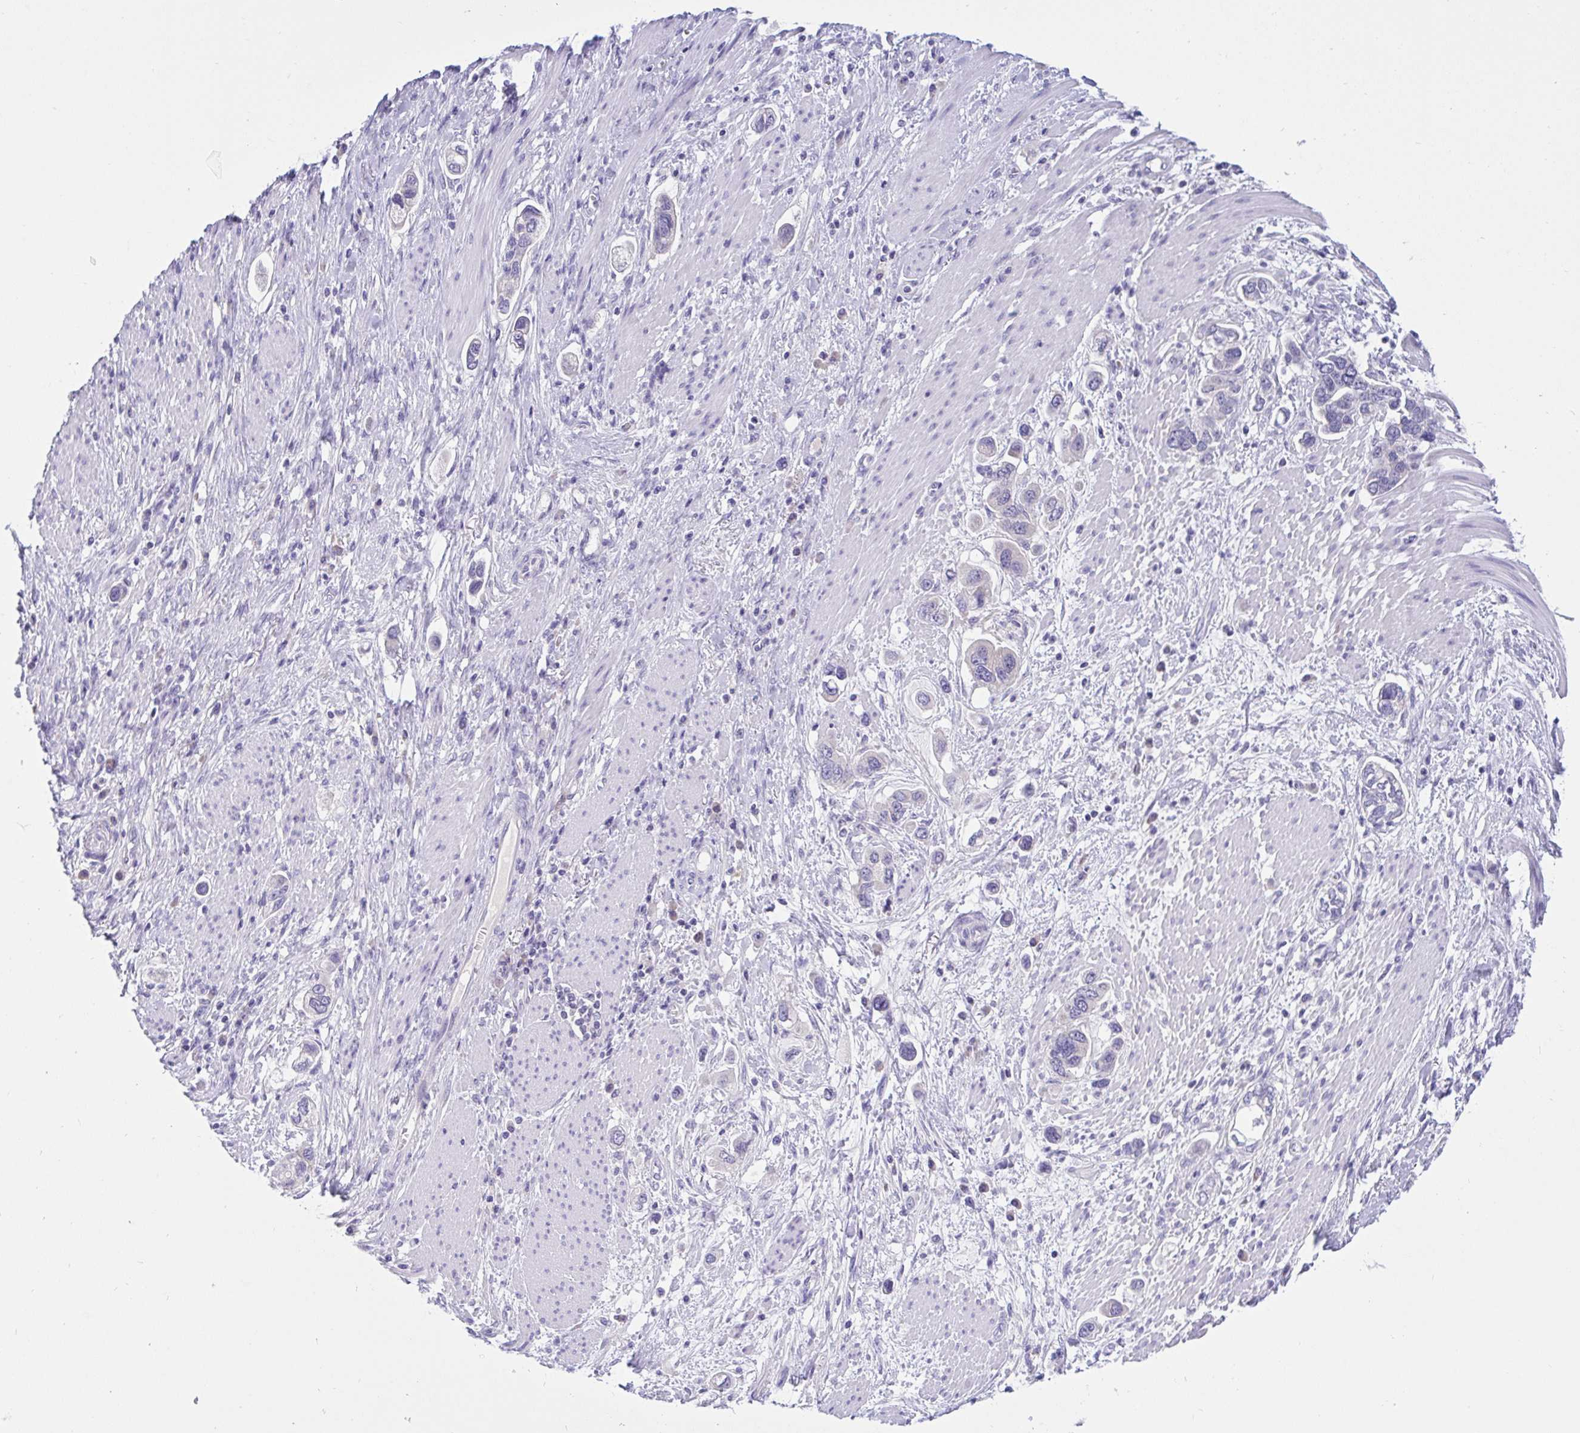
{"staining": {"intensity": "negative", "quantity": "none", "location": "none"}, "tissue": "stomach cancer", "cell_type": "Tumor cells", "image_type": "cancer", "snomed": [{"axis": "morphology", "description": "Adenocarcinoma, NOS"}, {"axis": "topography", "description": "Stomach, lower"}], "caption": "Protein analysis of stomach adenocarcinoma reveals no significant staining in tumor cells.", "gene": "TMEM41A", "patient": {"sex": "female", "age": 93}}